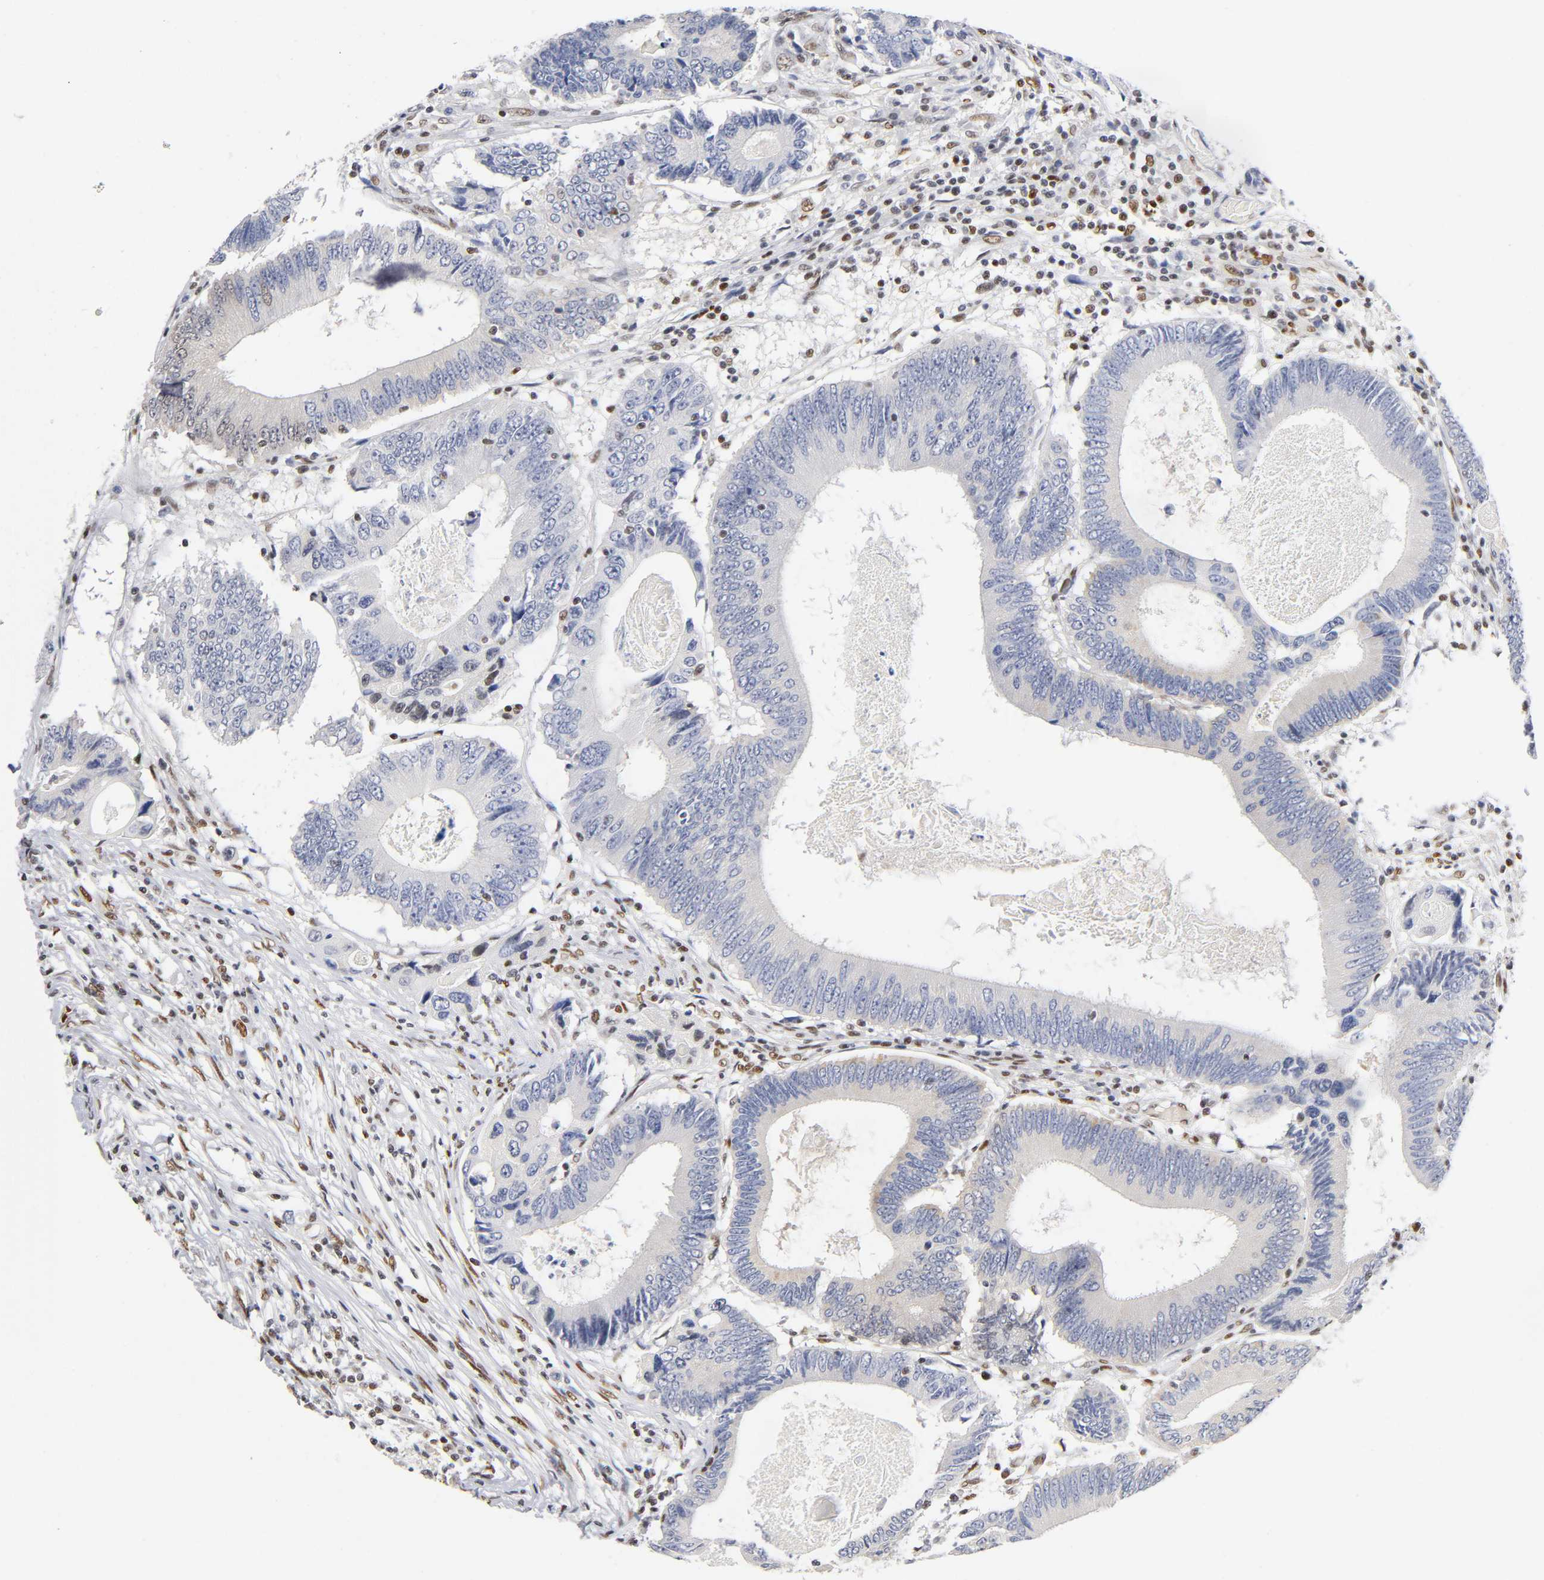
{"staining": {"intensity": "negative", "quantity": "none", "location": "none"}, "tissue": "colorectal cancer", "cell_type": "Tumor cells", "image_type": "cancer", "snomed": [{"axis": "morphology", "description": "Adenocarcinoma, NOS"}, {"axis": "topography", "description": "Colon"}], "caption": "Human colorectal cancer (adenocarcinoma) stained for a protein using IHC displays no staining in tumor cells.", "gene": "NR3C1", "patient": {"sex": "female", "age": 78}}